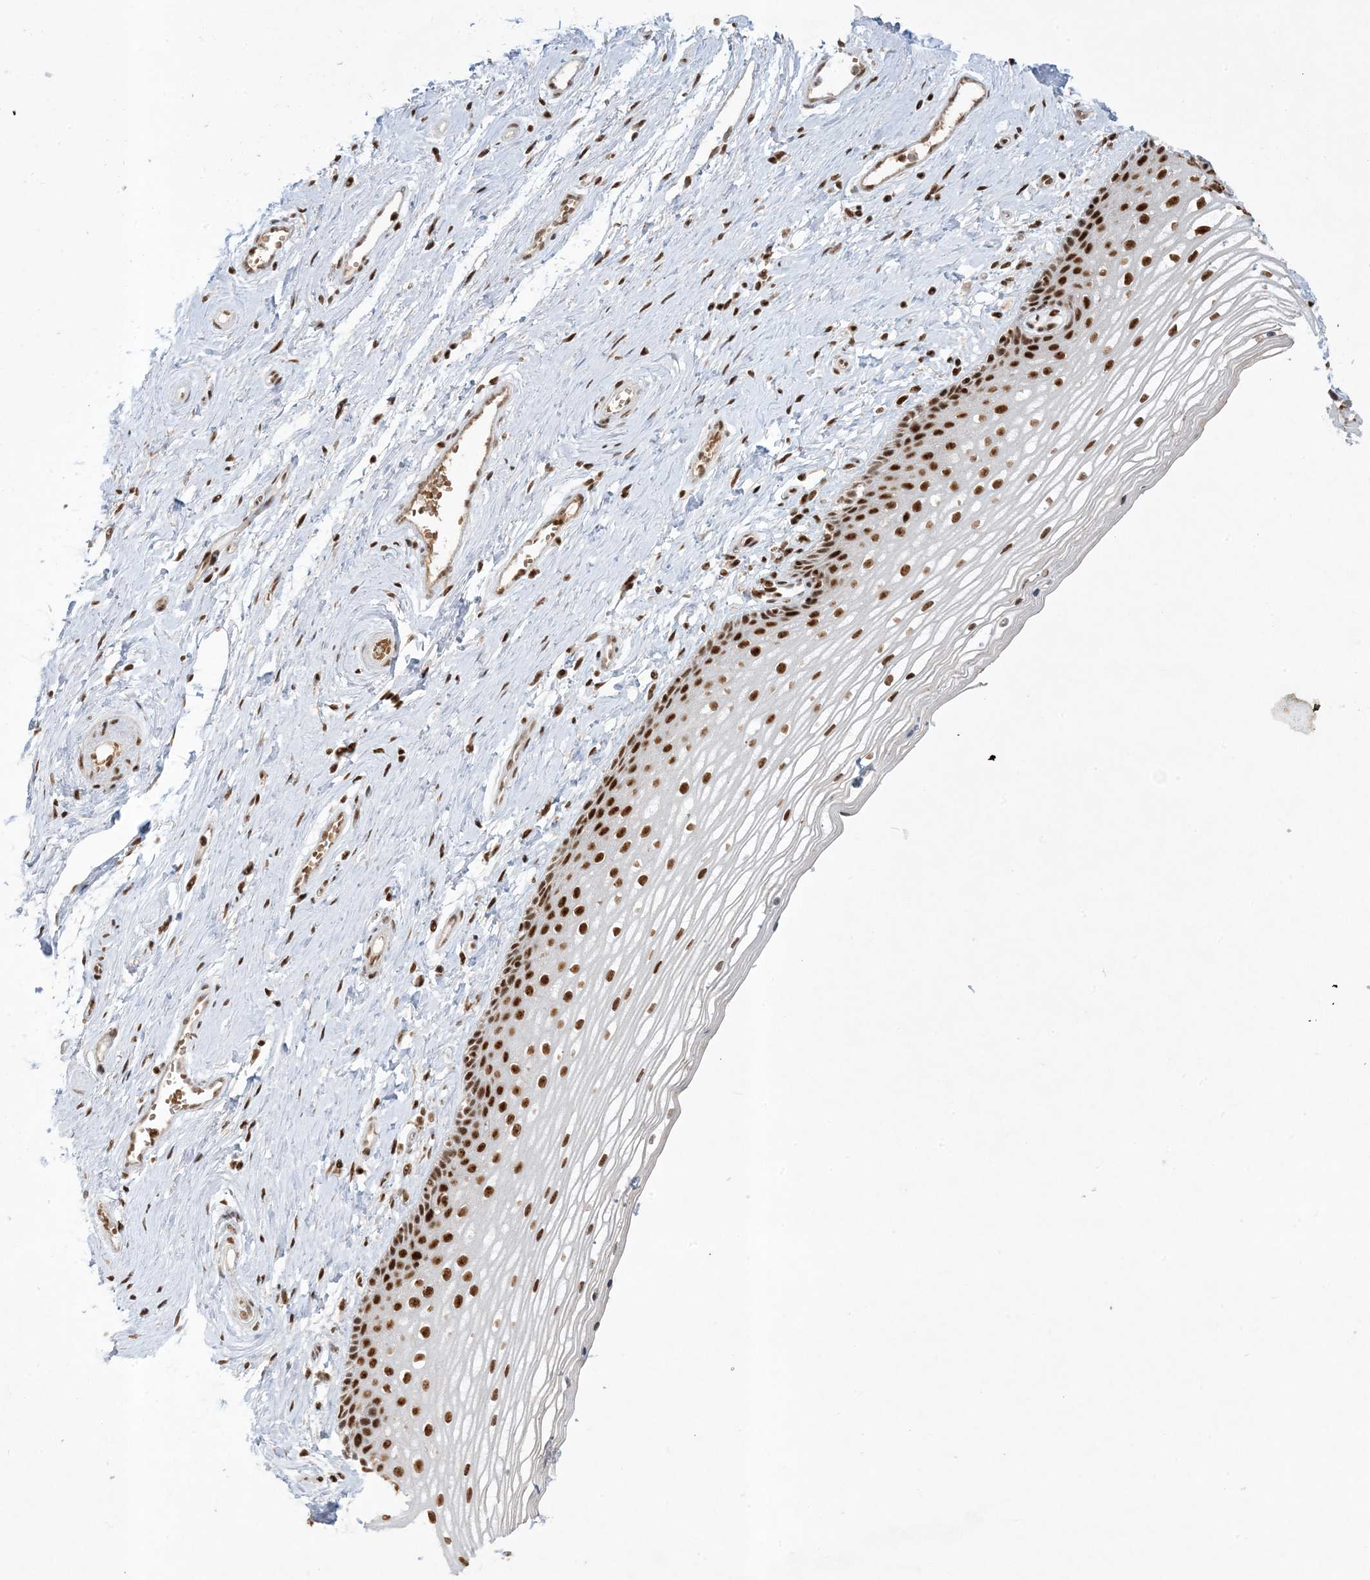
{"staining": {"intensity": "strong", "quantity": ">75%", "location": "nuclear"}, "tissue": "vagina", "cell_type": "Squamous epithelial cells", "image_type": "normal", "snomed": [{"axis": "morphology", "description": "Normal tissue, NOS"}, {"axis": "topography", "description": "Vagina"}], "caption": "Immunohistochemical staining of unremarkable vagina displays strong nuclear protein positivity in approximately >75% of squamous epithelial cells.", "gene": "PPIL2", "patient": {"sex": "female", "age": 46}}